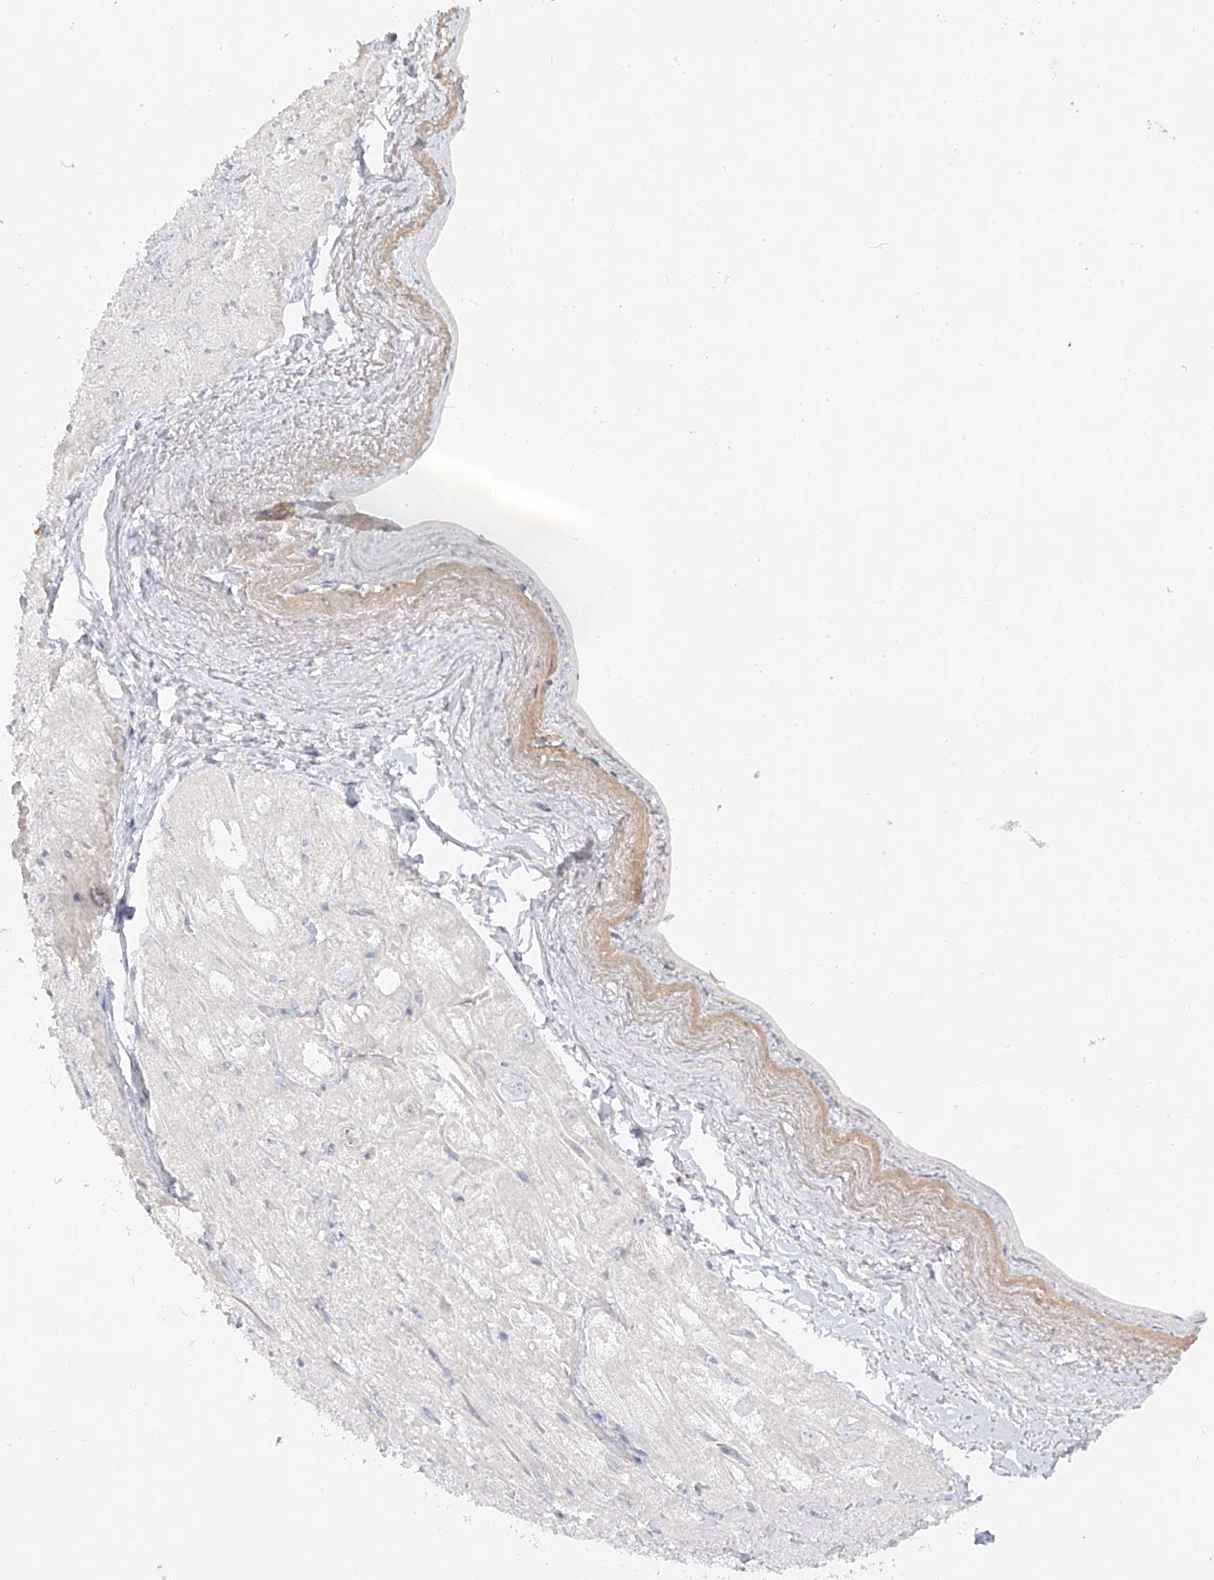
{"staining": {"intensity": "weak", "quantity": "<25%", "location": "cytoplasmic/membranous"}, "tissue": "heart muscle", "cell_type": "Cardiomyocytes", "image_type": "normal", "snomed": [{"axis": "morphology", "description": "Normal tissue, NOS"}, {"axis": "topography", "description": "Heart"}], "caption": "High magnification brightfield microscopy of unremarkable heart muscle stained with DAB (3,3'-diaminobenzidine) (brown) and counterstained with hematoxylin (blue): cardiomyocytes show no significant expression.", "gene": "DCDC2", "patient": {"sex": "male", "age": 50}}